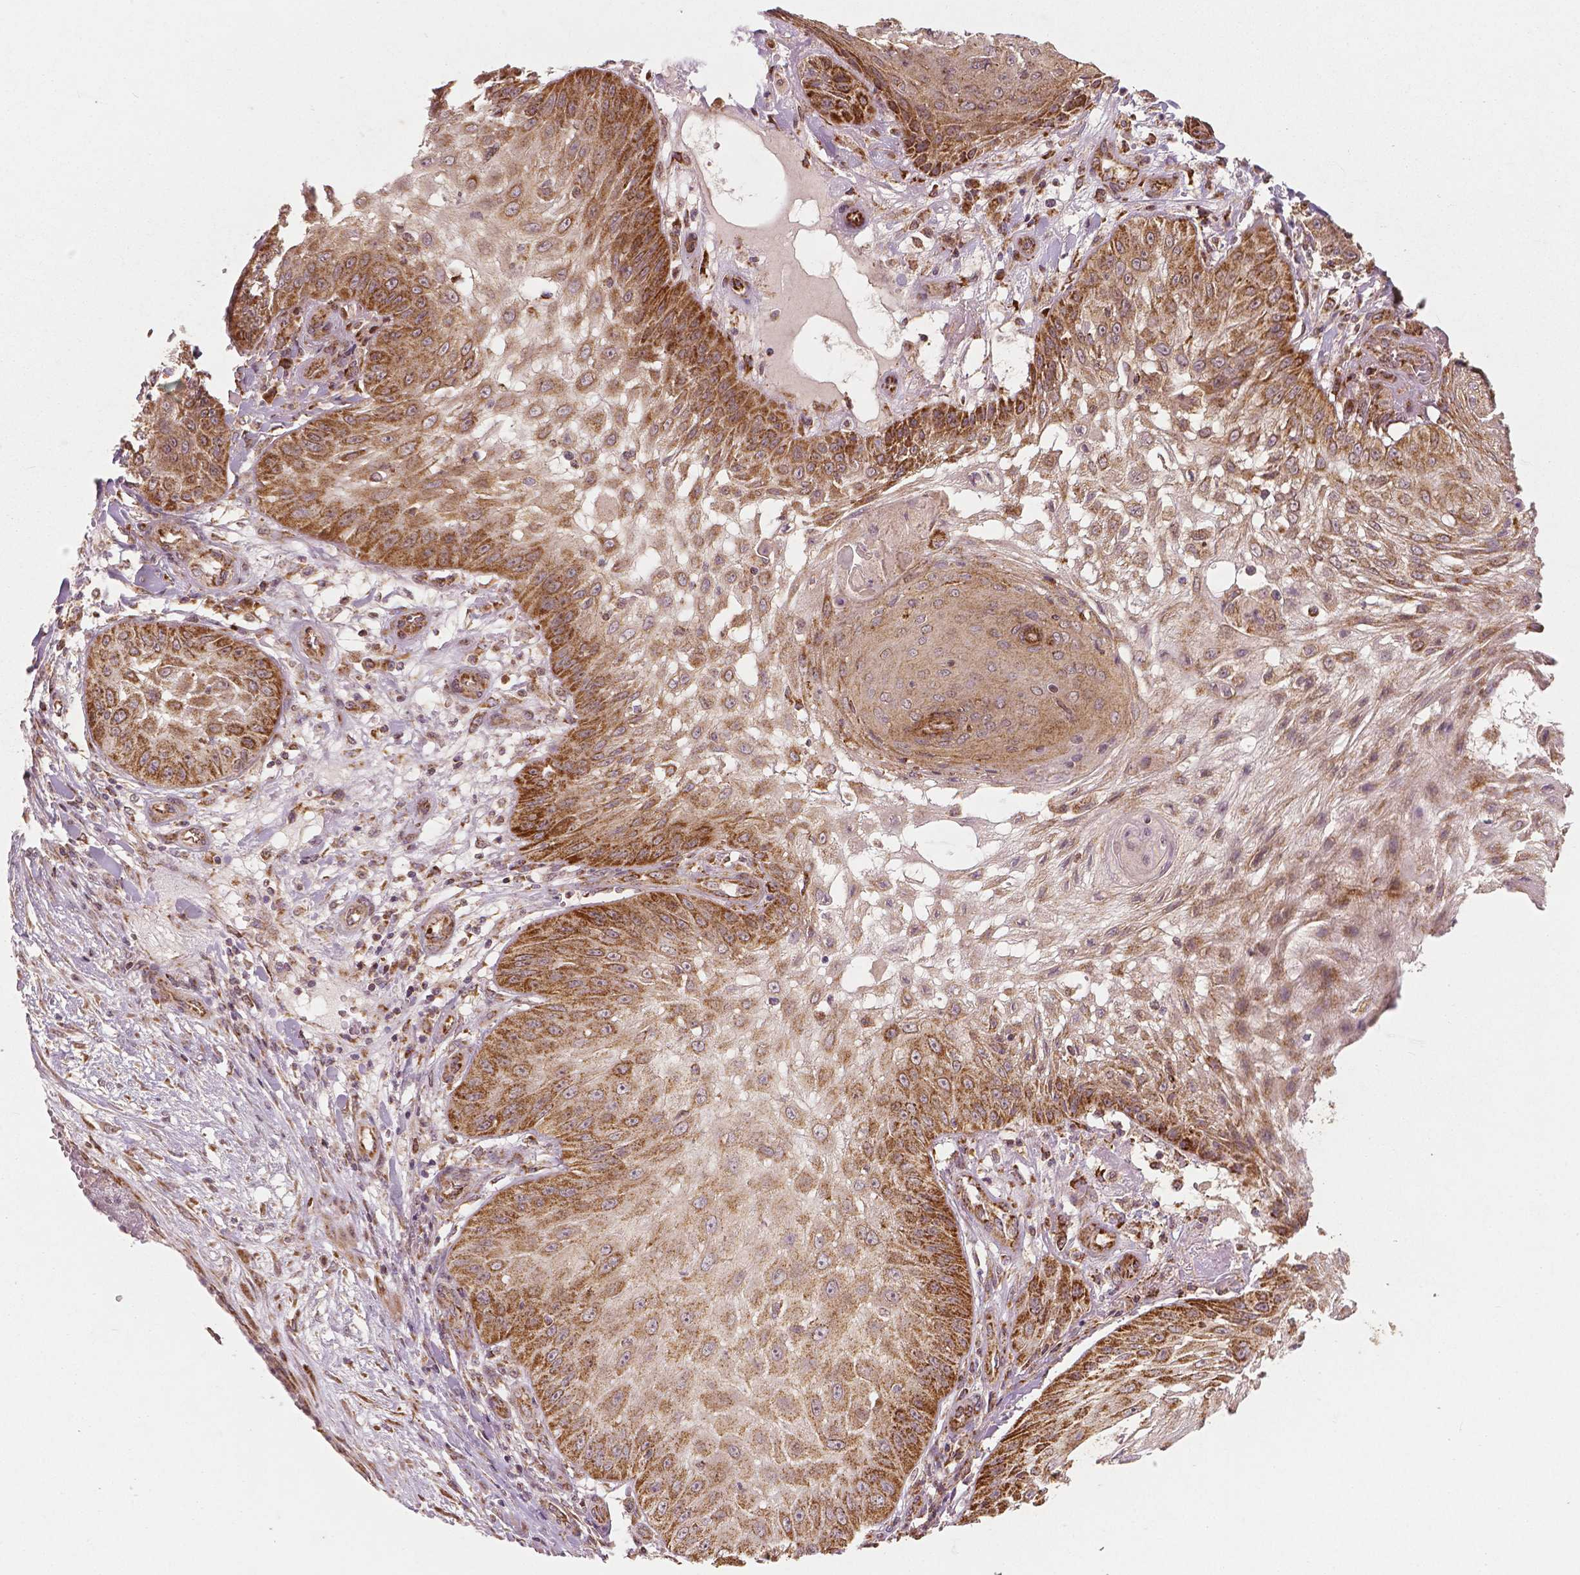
{"staining": {"intensity": "moderate", "quantity": ">75%", "location": "cytoplasmic/membranous"}, "tissue": "skin cancer", "cell_type": "Tumor cells", "image_type": "cancer", "snomed": [{"axis": "morphology", "description": "Squamous cell carcinoma, NOS"}, {"axis": "topography", "description": "Skin"}], "caption": "Protein staining reveals moderate cytoplasmic/membranous staining in about >75% of tumor cells in skin squamous cell carcinoma.", "gene": "PGAM5", "patient": {"sex": "male", "age": 70}}